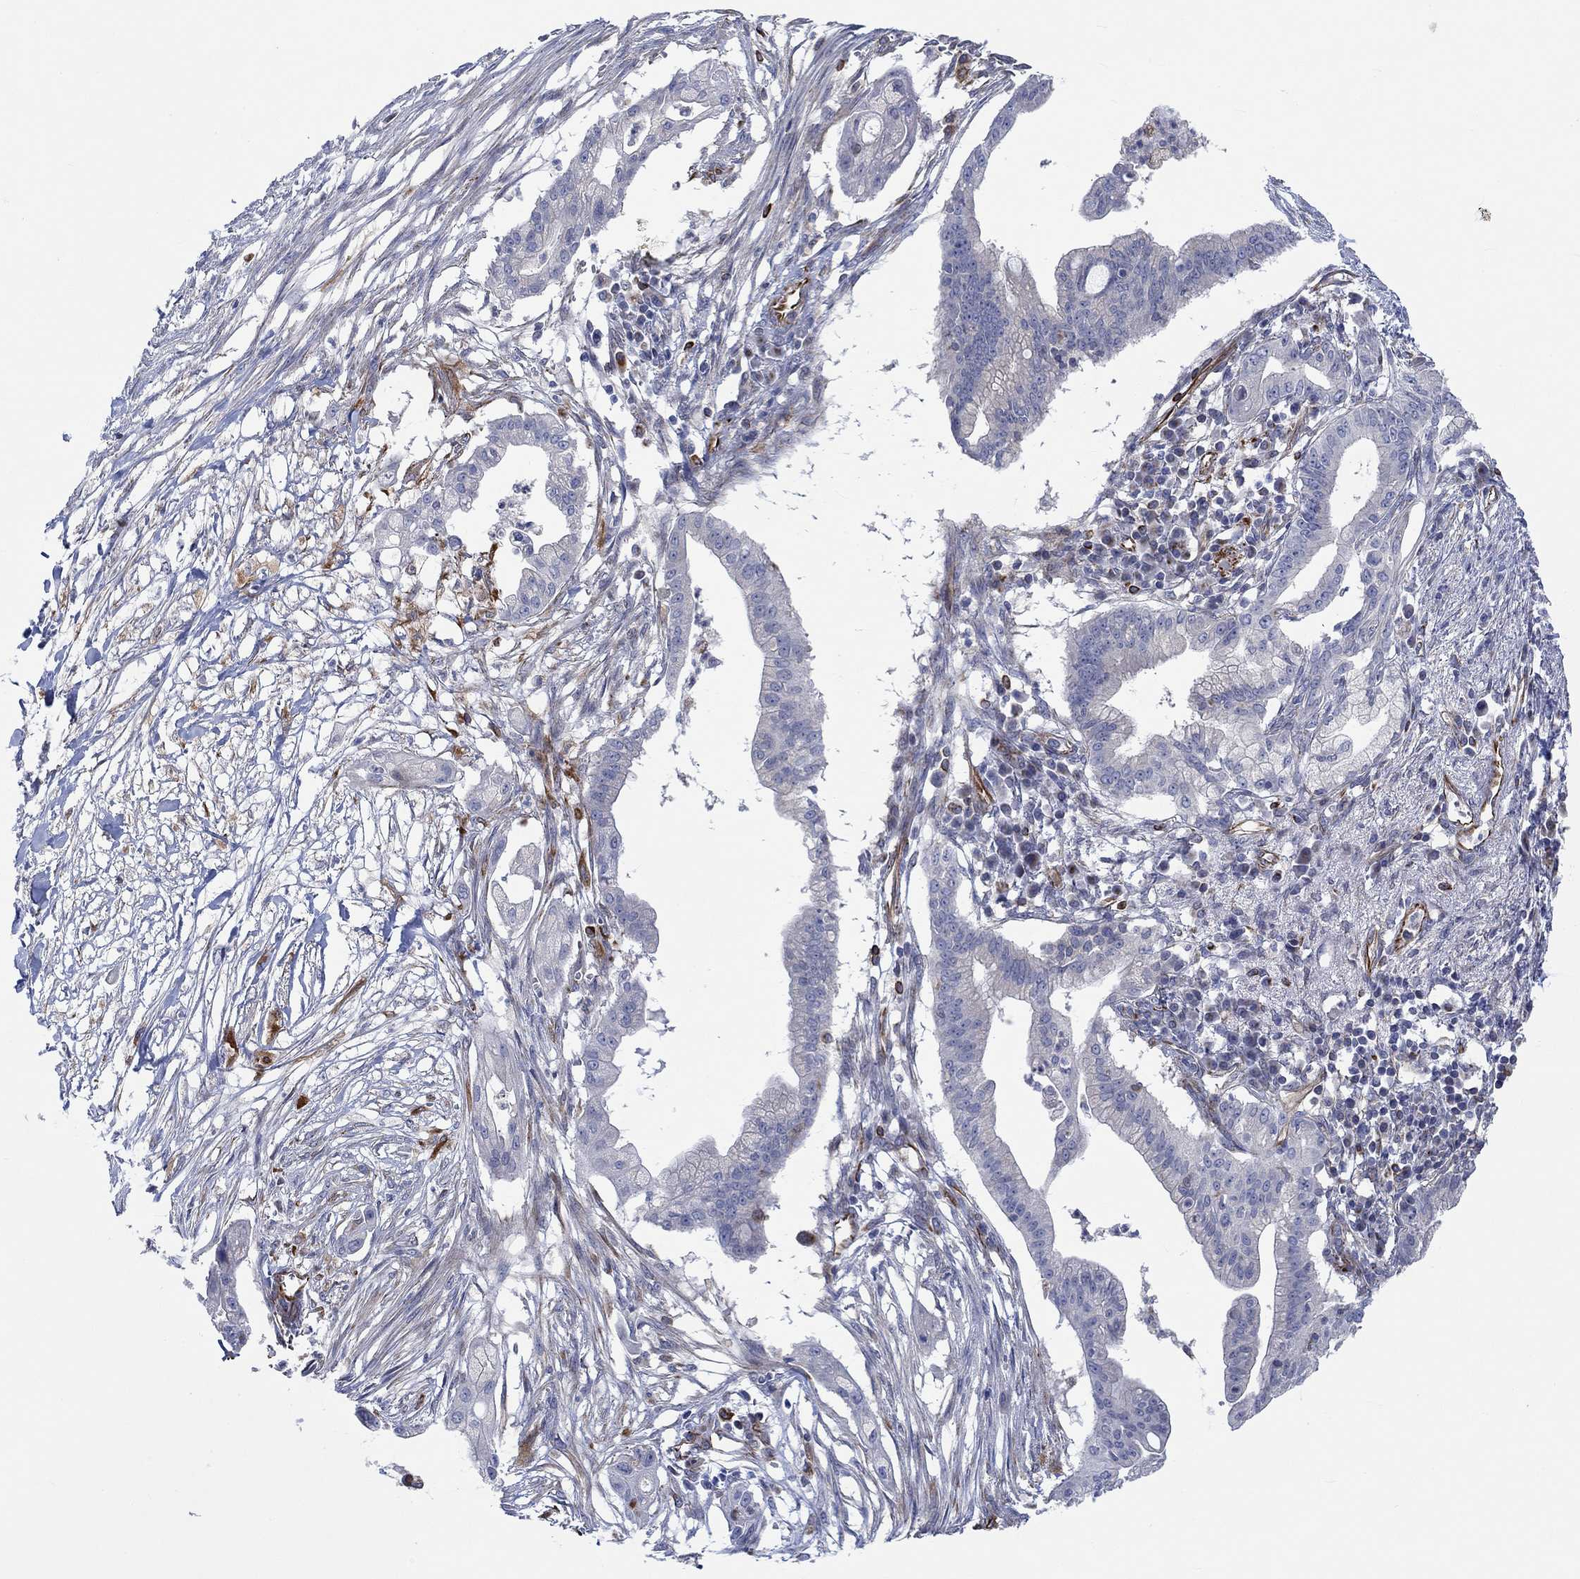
{"staining": {"intensity": "negative", "quantity": "none", "location": "none"}, "tissue": "pancreatic cancer", "cell_type": "Tumor cells", "image_type": "cancer", "snomed": [{"axis": "morphology", "description": "Normal tissue, NOS"}, {"axis": "morphology", "description": "Adenocarcinoma, NOS"}, {"axis": "topography", "description": "Pancreas"}], "caption": "Immunohistochemical staining of pancreatic adenocarcinoma demonstrates no significant staining in tumor cells. (DAB (3,3'-diaminobenzidine) immunohistochemistry (IHC) visualized using brightfield microscopy, high magnification).", "gene": "CAMK1D", "patient": {"sex": "female", "age": 58}}